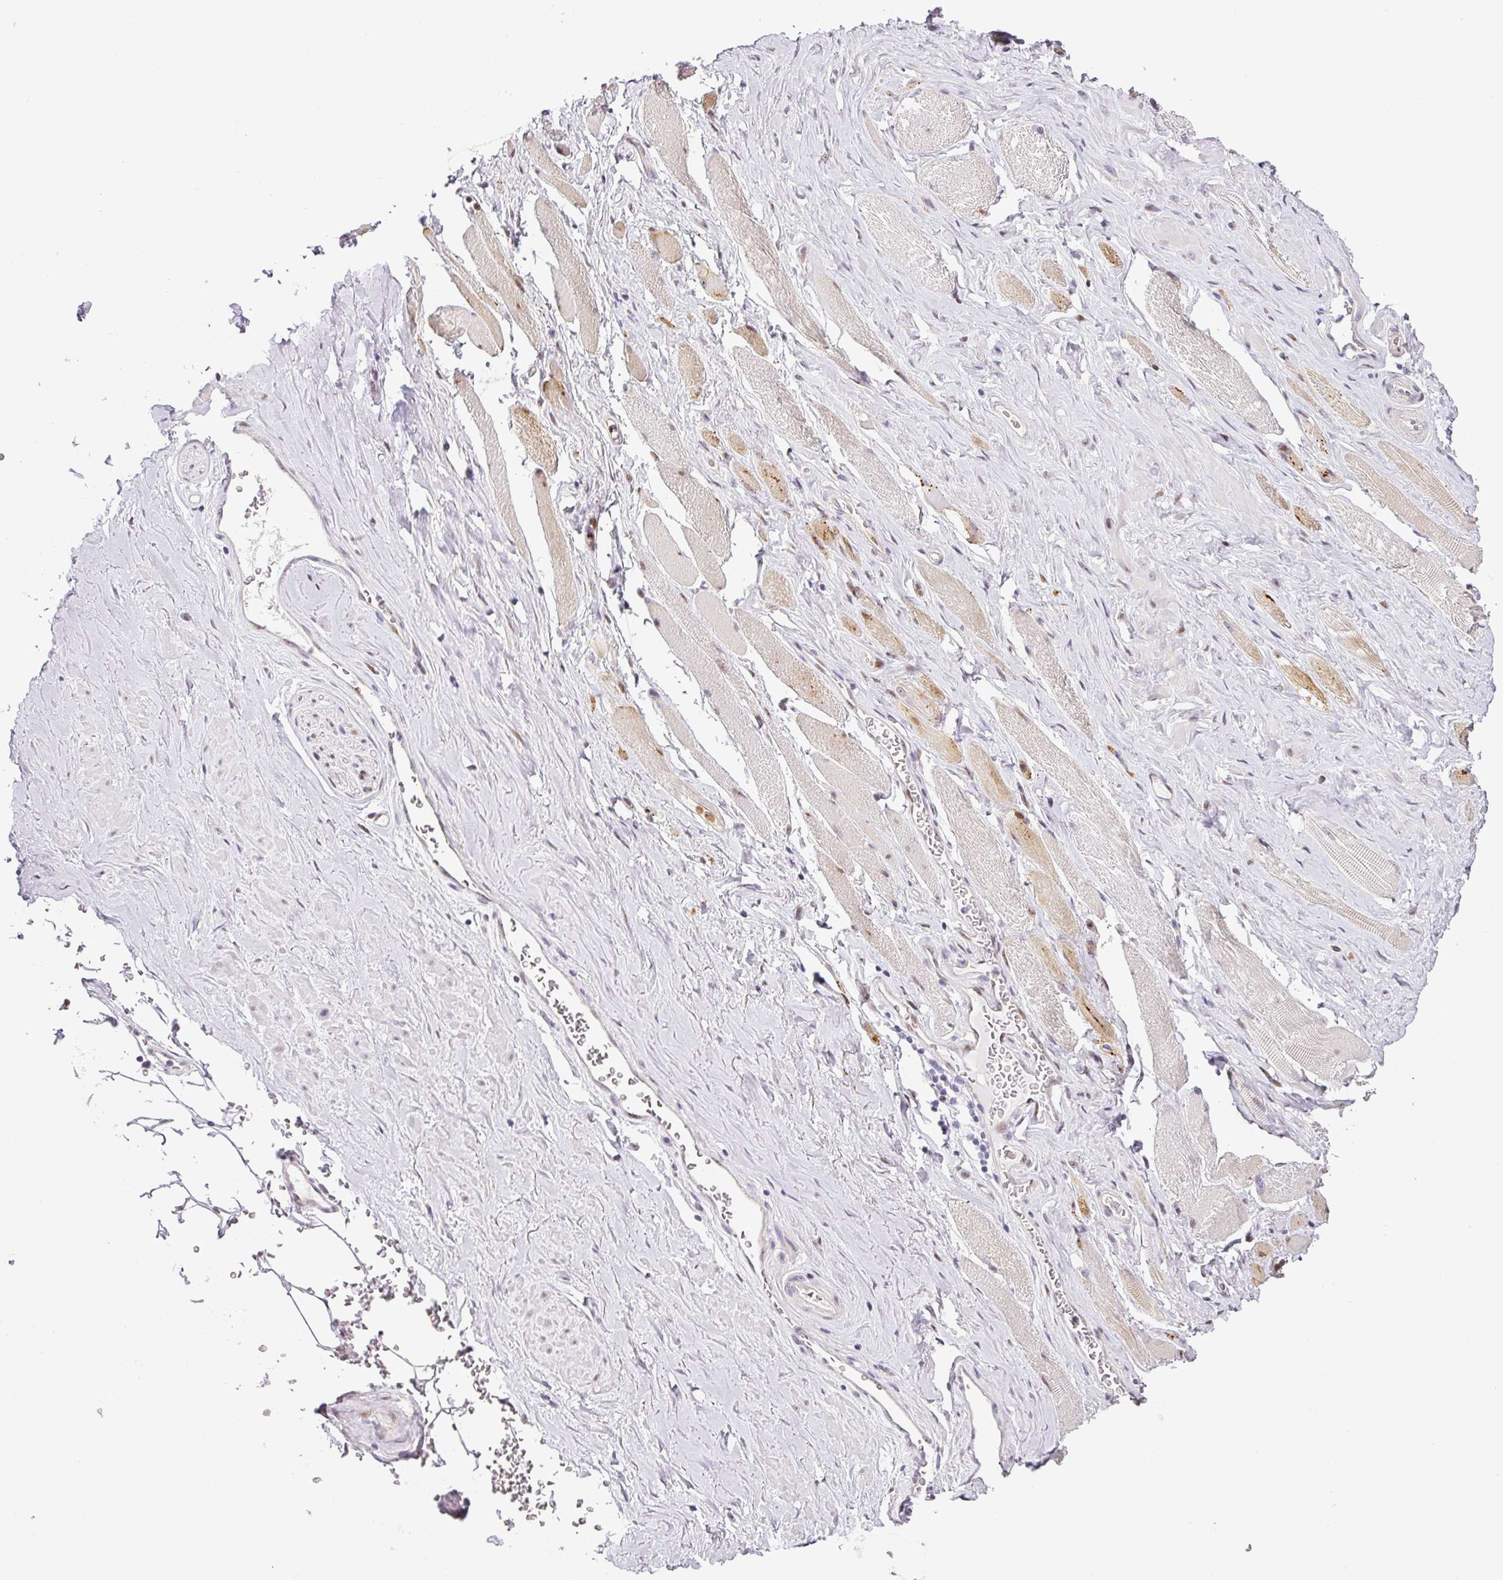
{"staining": {"intensity": "negative", "quantity": "none", "location": "none"}, "tissue": "adipose tissue", "cell_type": "Adipocytes", "image_type": "normal", "snomed": [{"axis": "morphology", "description": "Normal tissue, NOS"}, {"axis": "topography", "description": "Prostate"}, {"axis": "topography", "description": "Peripheral nerve tissue"}], "caption": "Immunohistochemistry (IHC) histopathology image of unremarkable human adipose tissue stained for a protein (brown), which shows no expression in adipocytes.", "gene": "NDUFB2", "patient": {"sex": "male", "age": 61}}